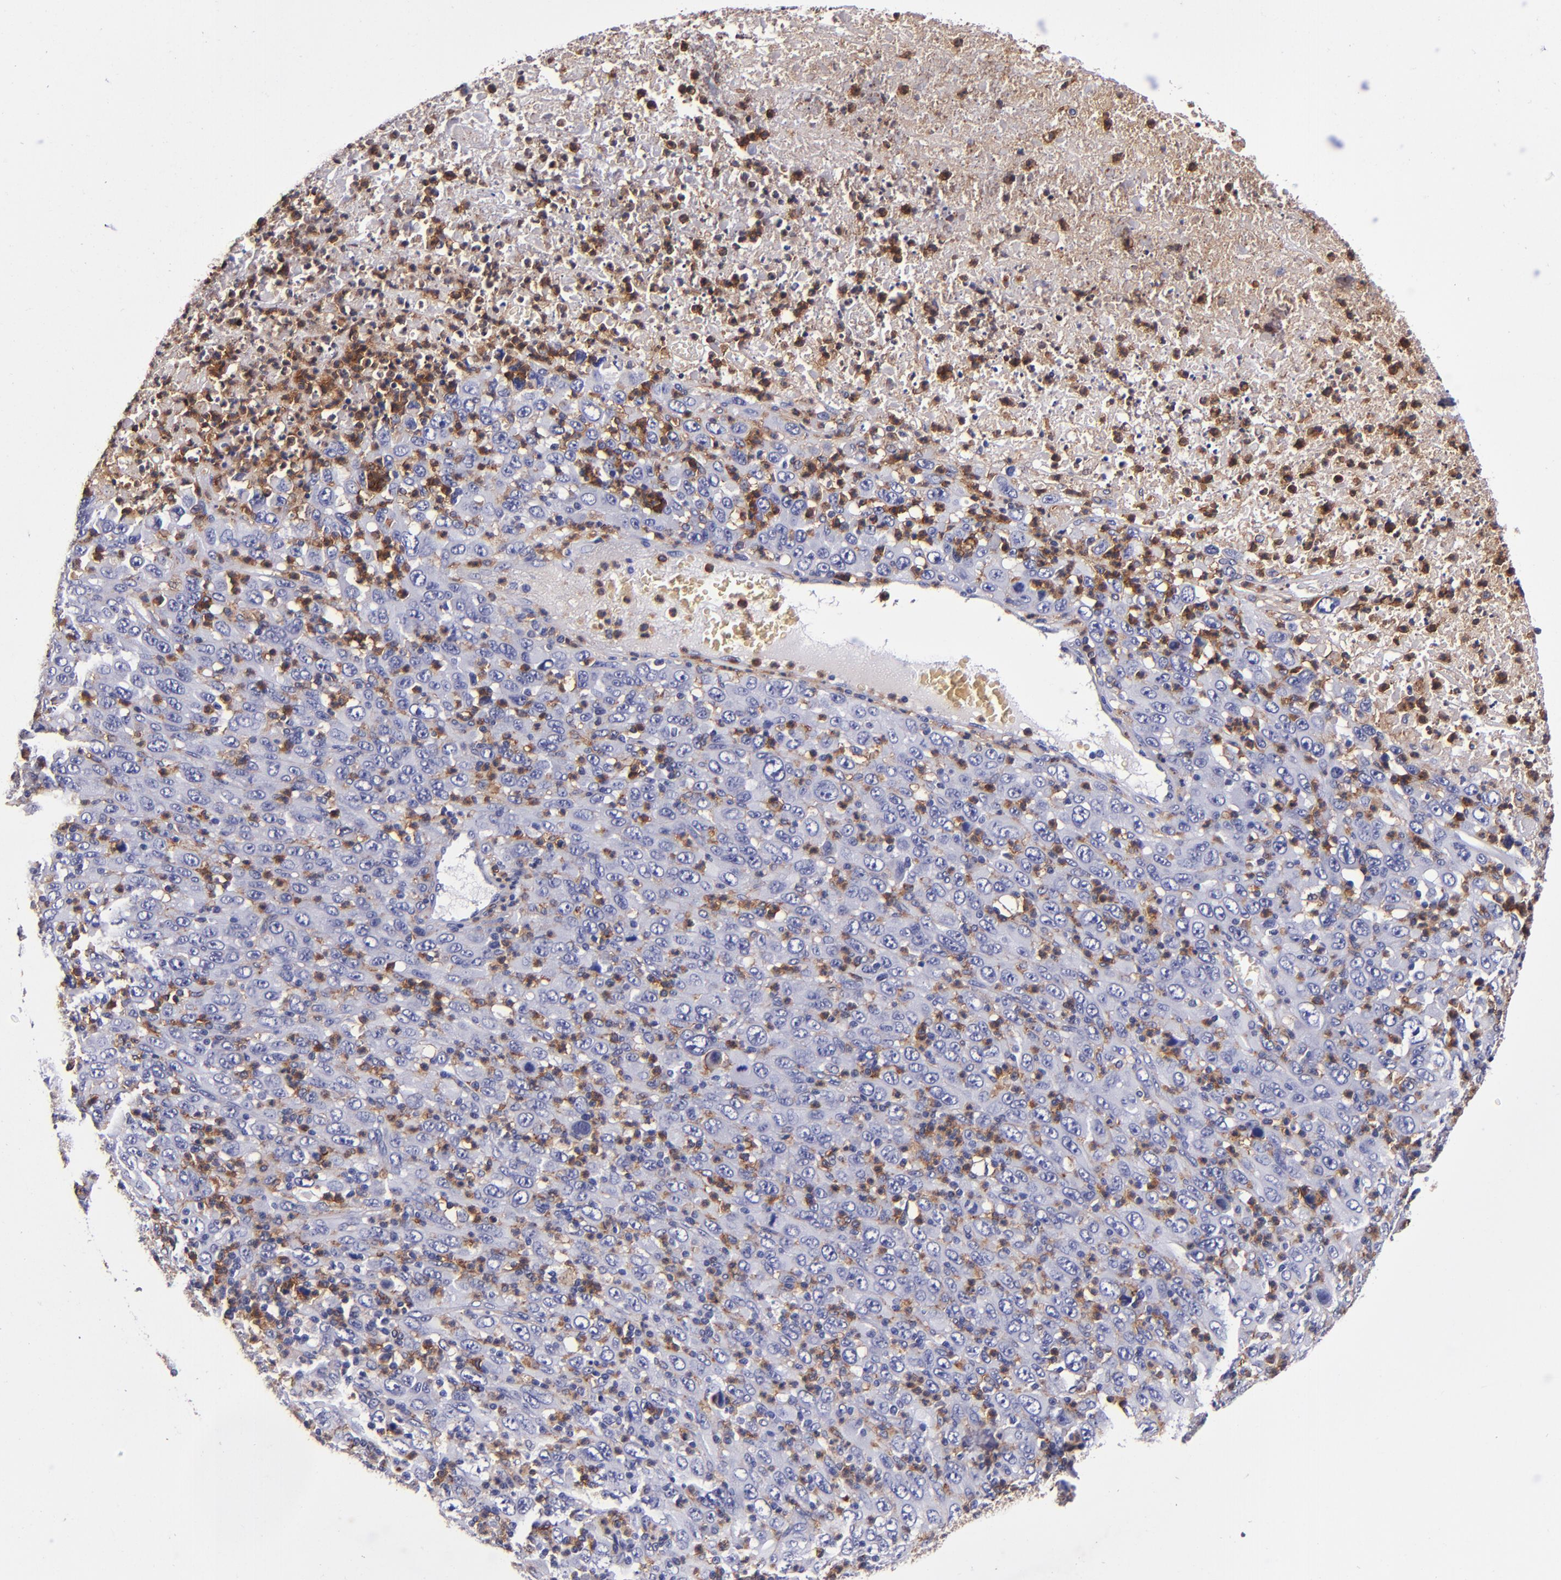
{"staining": {"intensity": "moderate", "quantity": "25%-75%", "location": "cytoplasmic/membranous"}, "tissue": "melanoma", "cell_type": "Tumor cells", "image_type": "cancer", "snomed": [{"axis": "morphology", "description": "Malignant melanoma, Metastatic site"}, {"axis": "topography", "description": "Skin"}], "caption": "A medium amount of moderate cytoplasmic/membranous staining is appreciated in approximately 25%-75% of tumor cells in malignant melanoma (metastatic site) tissue.", "gene": "SIRPA", "patient": {"sex": "female", "age": 56}}